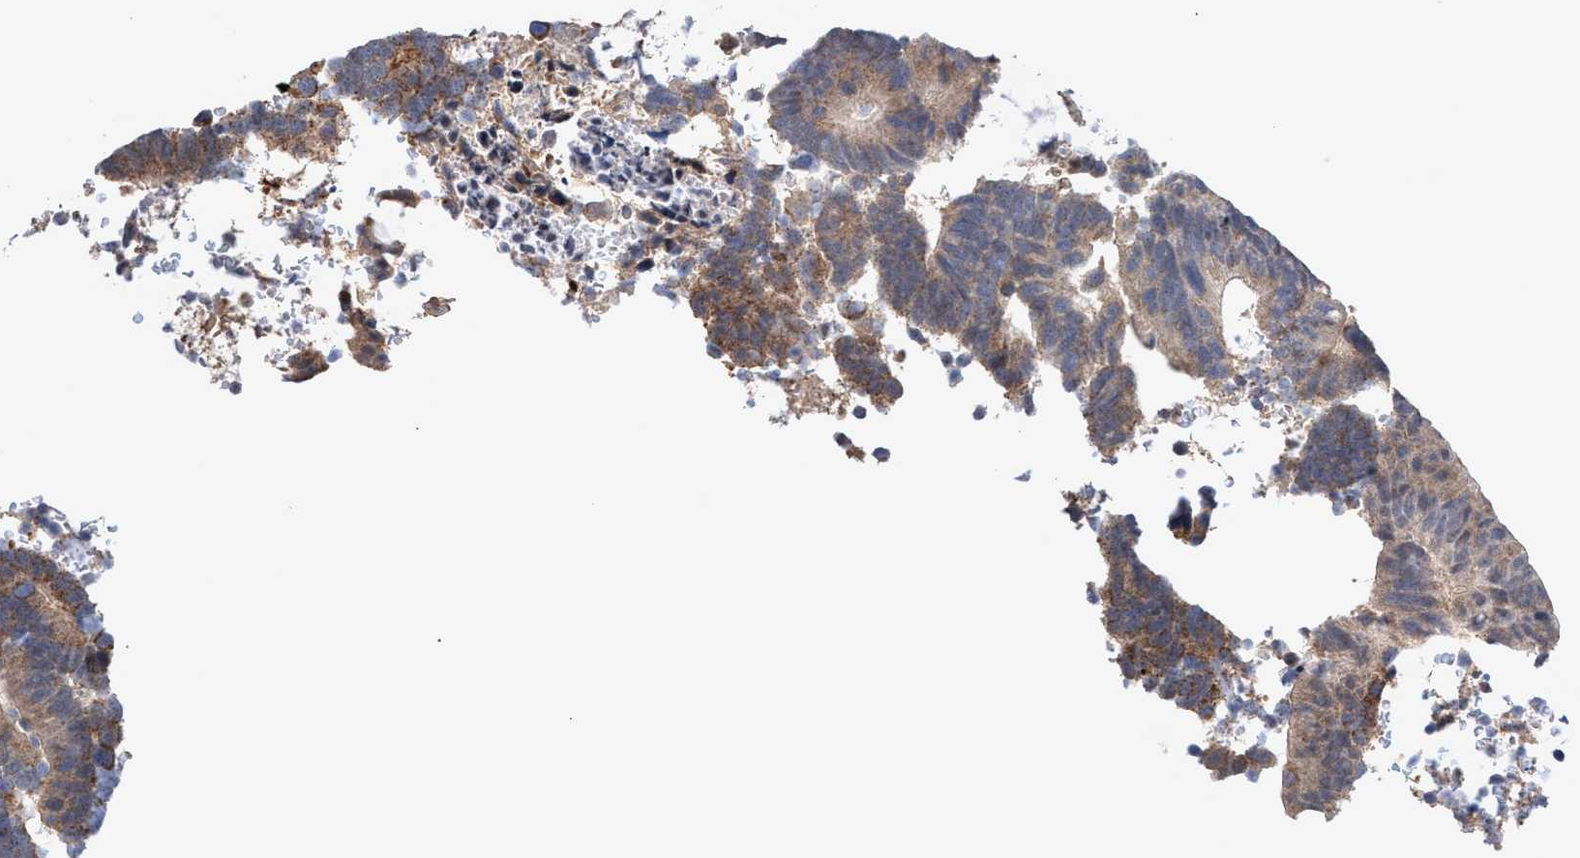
{"staining": {"intensity": "weak", "quantity": ">75%", "location": "cytoplasmic/membranous"}, "tissue": "colorectal cancer", "cell_type": "Tumor cells", "image_type": "cancer", "snomed": [{"axis": "morphology", "description": "Adenocarcinoma, NOS"}, {"axis": "topography", "description": "Colon"}], "caption": "Colorectal adenocarcinoma stained with DAB immunohistochemistry (IHC) exhibits low levels of weak cytoplasmic/membranous staining in approximately >75% of tumor cells.", "gene": "ZNF750", "patient": {"sex": "male", "age": 56}}